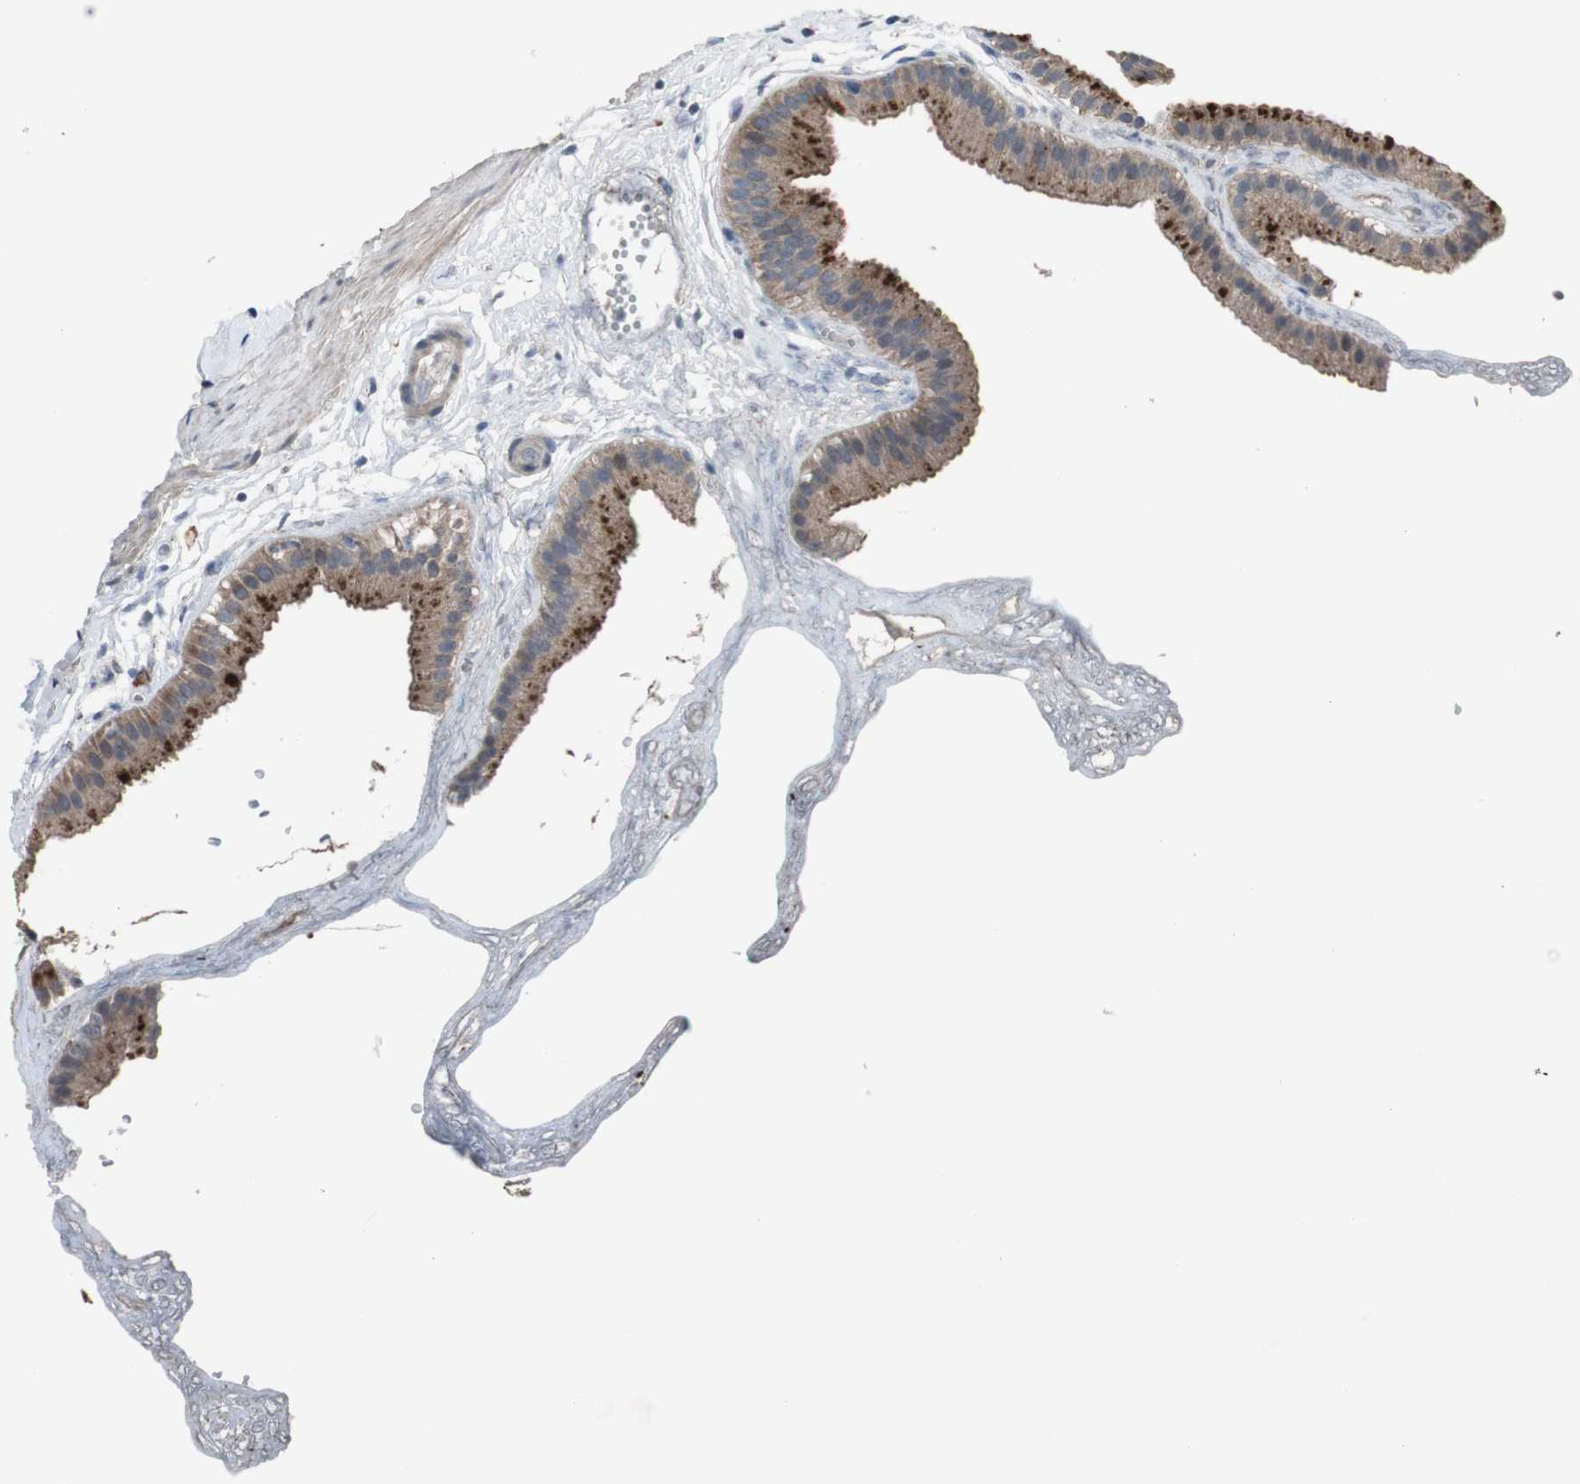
{"staining": {"intensity": "strong", "quantity": ">75%", "location": "cytoplasmic/membranous"}, "tissue": "gallbladder", "cell_type": "Glandular cells", "image_type": "normal", "snomed": [{"axis": "morphology", "description": "Normal tissue, NOS"}, {"axis": "topography", "description": "Gallbladder"}], "caption": "Protein expression by IHC demonstrates strong cytoplasmic/membranous positivity in about >75% of glandular cells in benign gallbladder.", "gene": "EFNA5", "patient": {"sex": "female", "age": 64}}